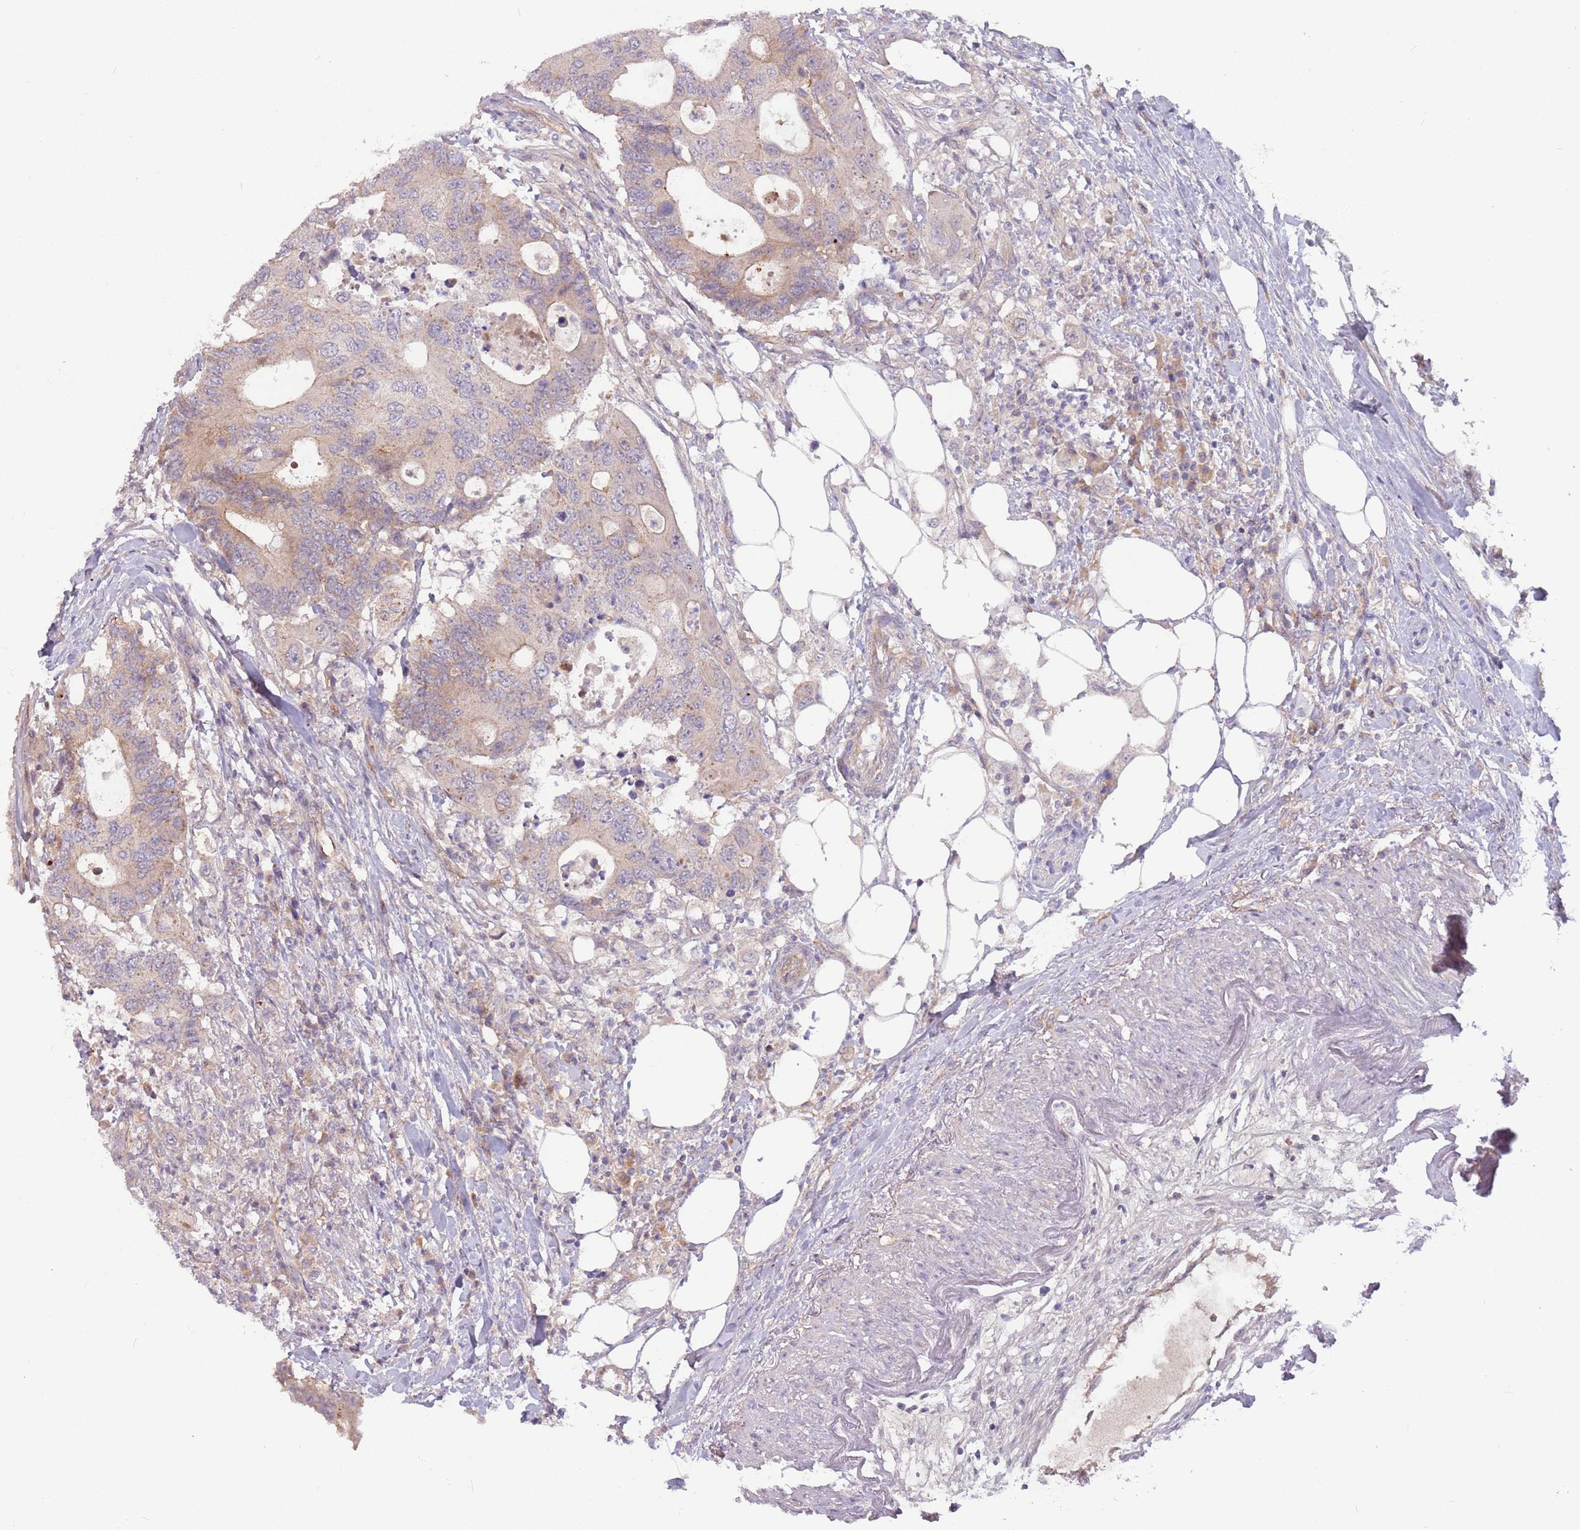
{"staining": {"intensity": "weak", "quantity": ">75%", "location": "cytoplasmic/membranous"}, "tissue": "colorectal cancer", "cell_type": "Tumor cells", "image_type": "cancer", "snomed": [{"axis": "morphology", "description": "Adenocarcinoma, NOS"}, {"axis": "topography", "description": "Colon"}], "caption": "Adenocarcinoma (colorectal) stained with immunohistochemistry shows weak cytoplasmic/membranous positivity in about >75% of tumor cells.", "gene": "SAV1", "patient": {"sex": "male", "age": 71}}